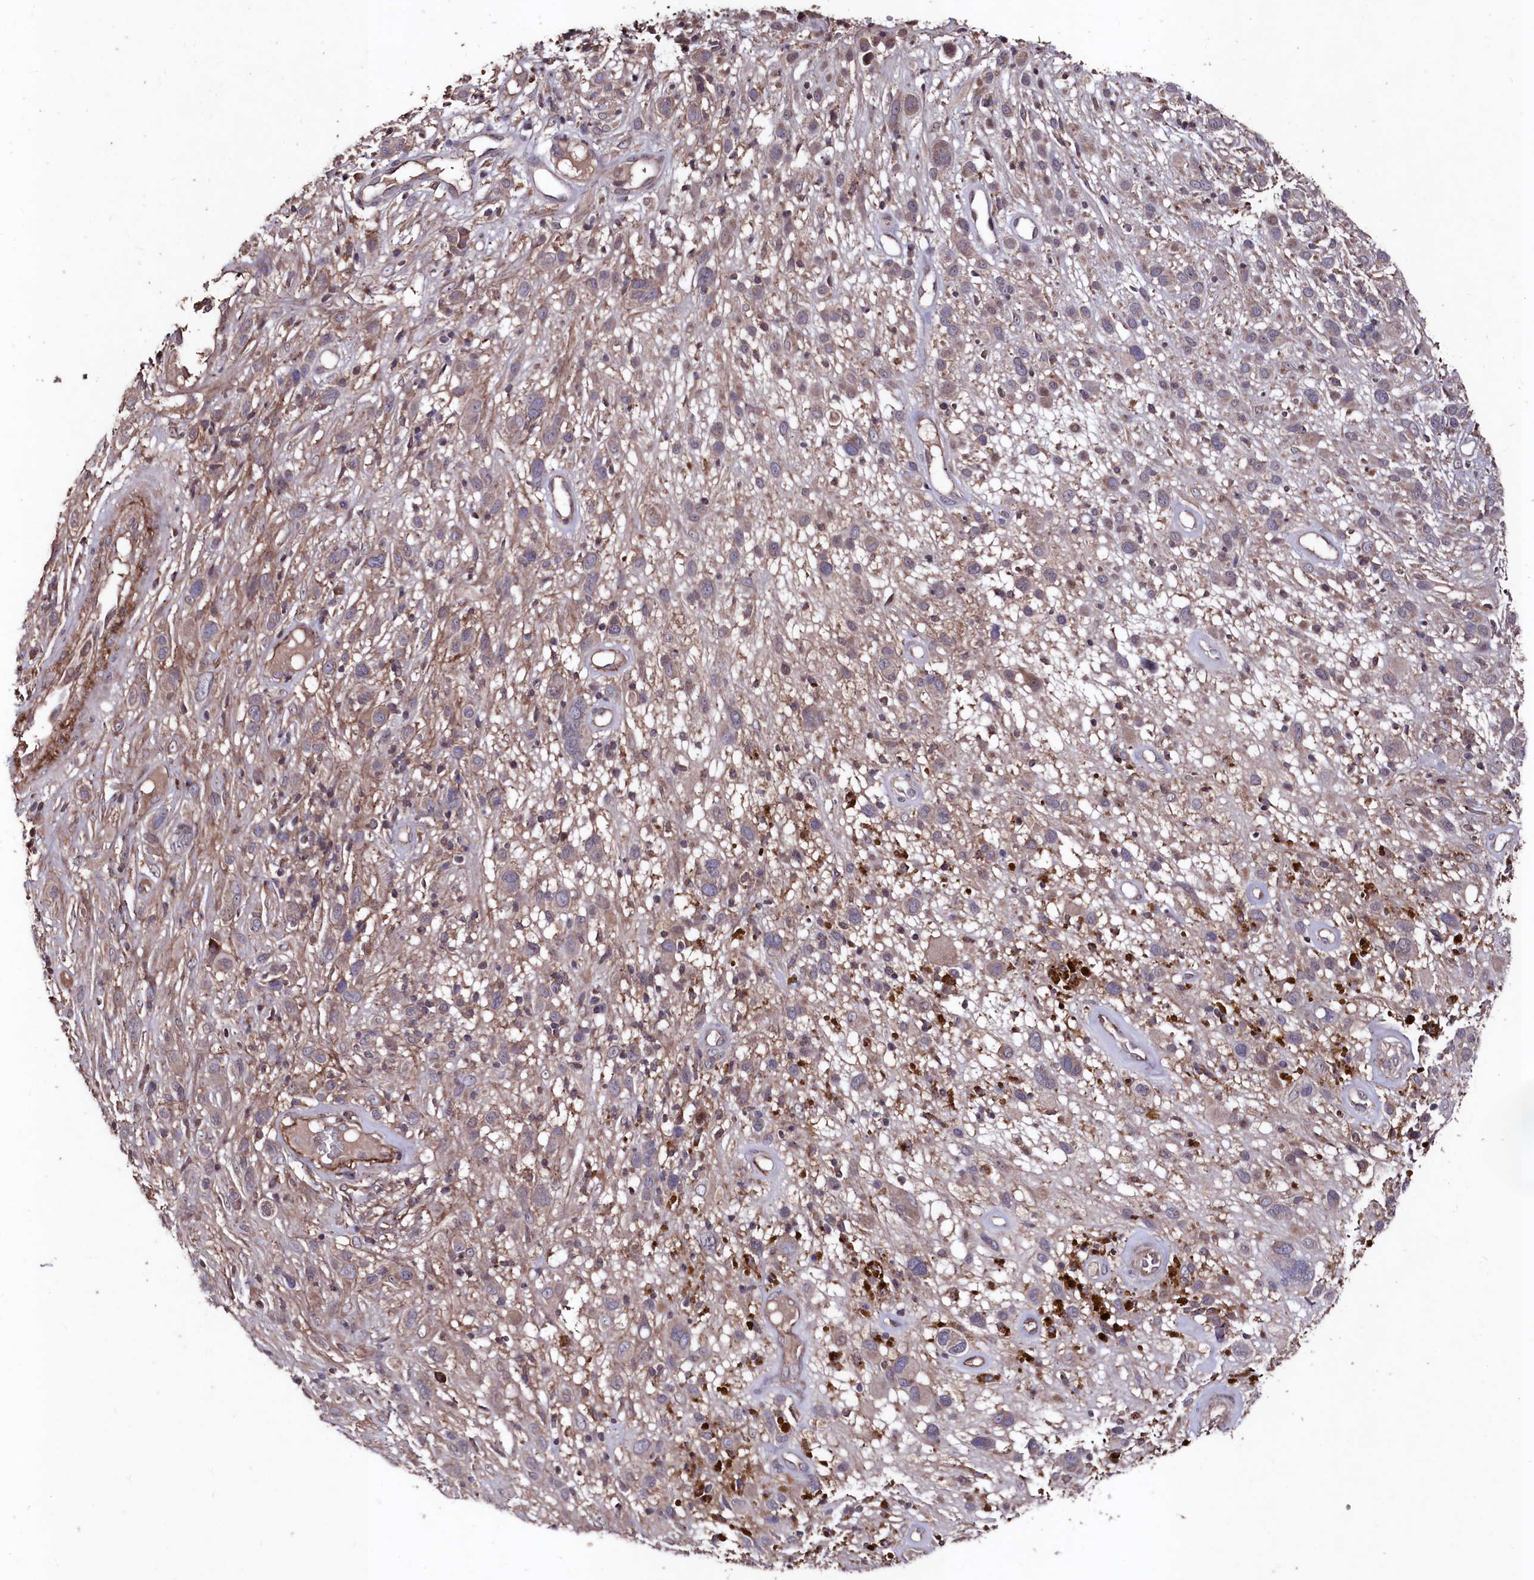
{"staining": {"intensity": "weak", "quantity": "<25%", "location": "cytoplasmic/membranous"}, "tissue": "melanoma", "cell_type": "Tumor cells", "image_type": "cancer", "snomed": [{"axis": "morphology", "description": "Malignant melanoma, NOS"}, {"axis": "topography", "description": "Skin of trunk"}], "caption": "DAB (3,3'-diaminobenzidine) immunohistochemical staining of malignant melanoma shows no significant staining in tumor cells. (Brightfield microscopy of DAB (3,3'-diaminobenzidine) immunohistochemistry (IHC) at high magnification).", "gene": "MYO1H", "patient": {"sex": "male", "age": 71}}